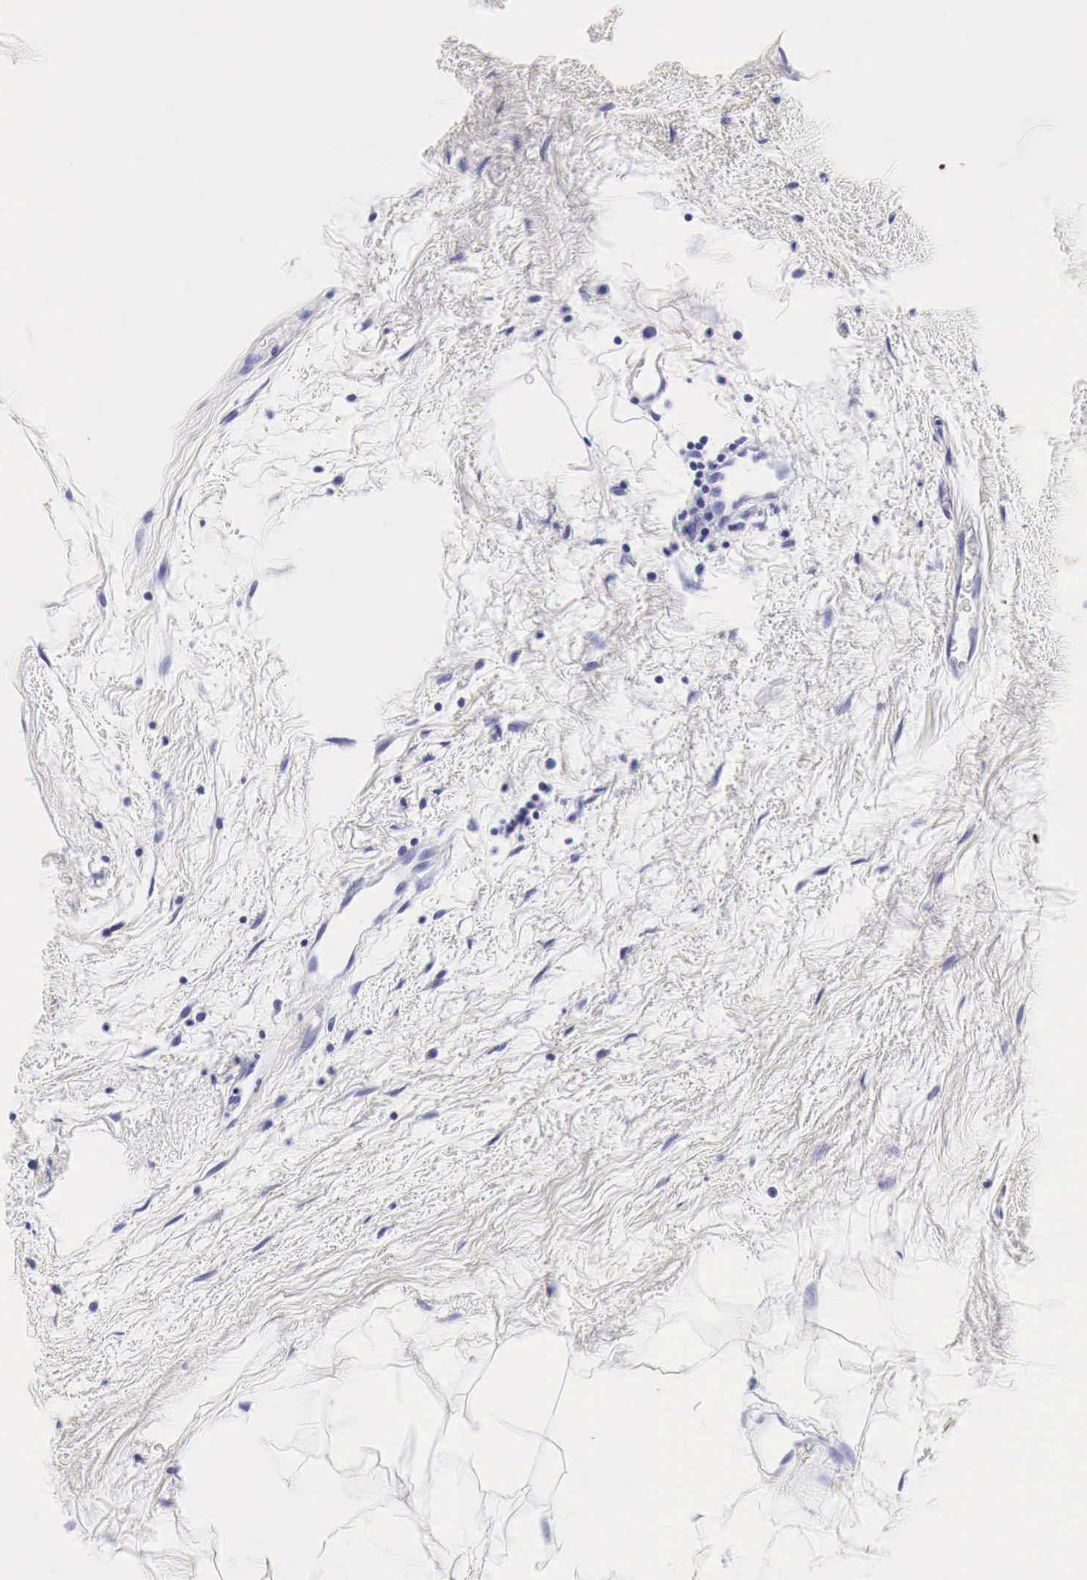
{"staining": {"intensity": "negative", "quantity": "none", "location": "none"}, "tissue": "breast cancer", "cell_type": "Tumor cells", "image_type": "cancer", "snomed": [{"axis": "morphology", "description": "Duct carcinoma"}, {"axis": "topography", "description": "Breast"}], "caption": "Immunohistochemistry of human breast cancer reveals no expression in tumor cells.", "gene": "ACP3", "patient": {"sex": "female", "age": 64}}